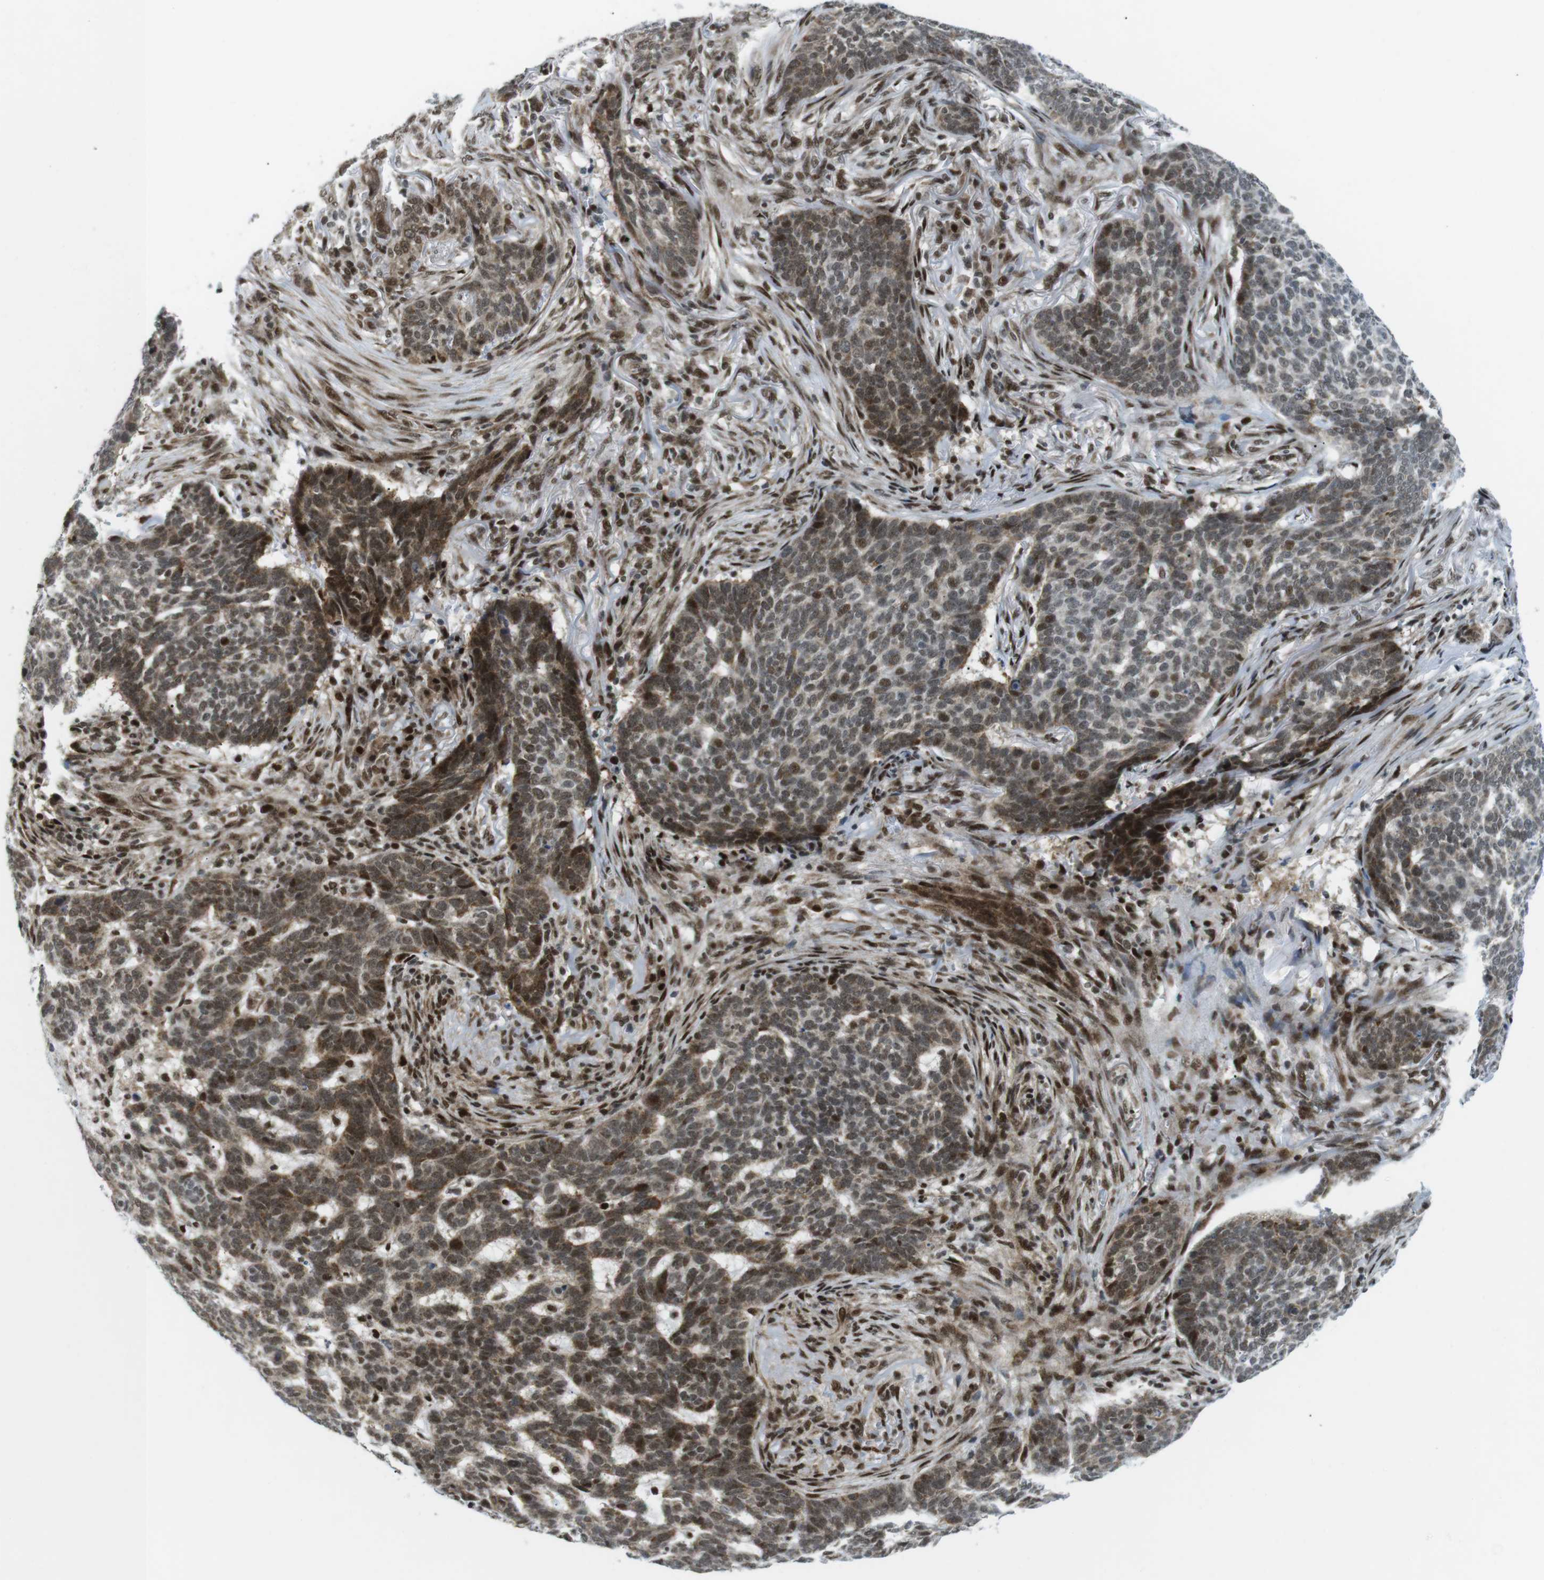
{"staining": {"intensity": "moderate", "quantity": ">75%", "location": "cytoplasmic/membranous,nuclear"}, "tissue": "skin cancer", "cell_type": "Tumor cells", "image_type": "cancer", "snomed": [{"axis": "morphology", "description": "Basal cell carcinoma"}, {"axis": "topography", "description": "Skin"}], "caption": "A brown stain highlights moderate cytoplasmic/membranous and nuclear staining of a protein in human skin cancer tumor cells. (Brightfield microscopy of DAB IHC at high magnification).", "gene": "CDC27", "patient": {"sex": "male", "age": 85}}